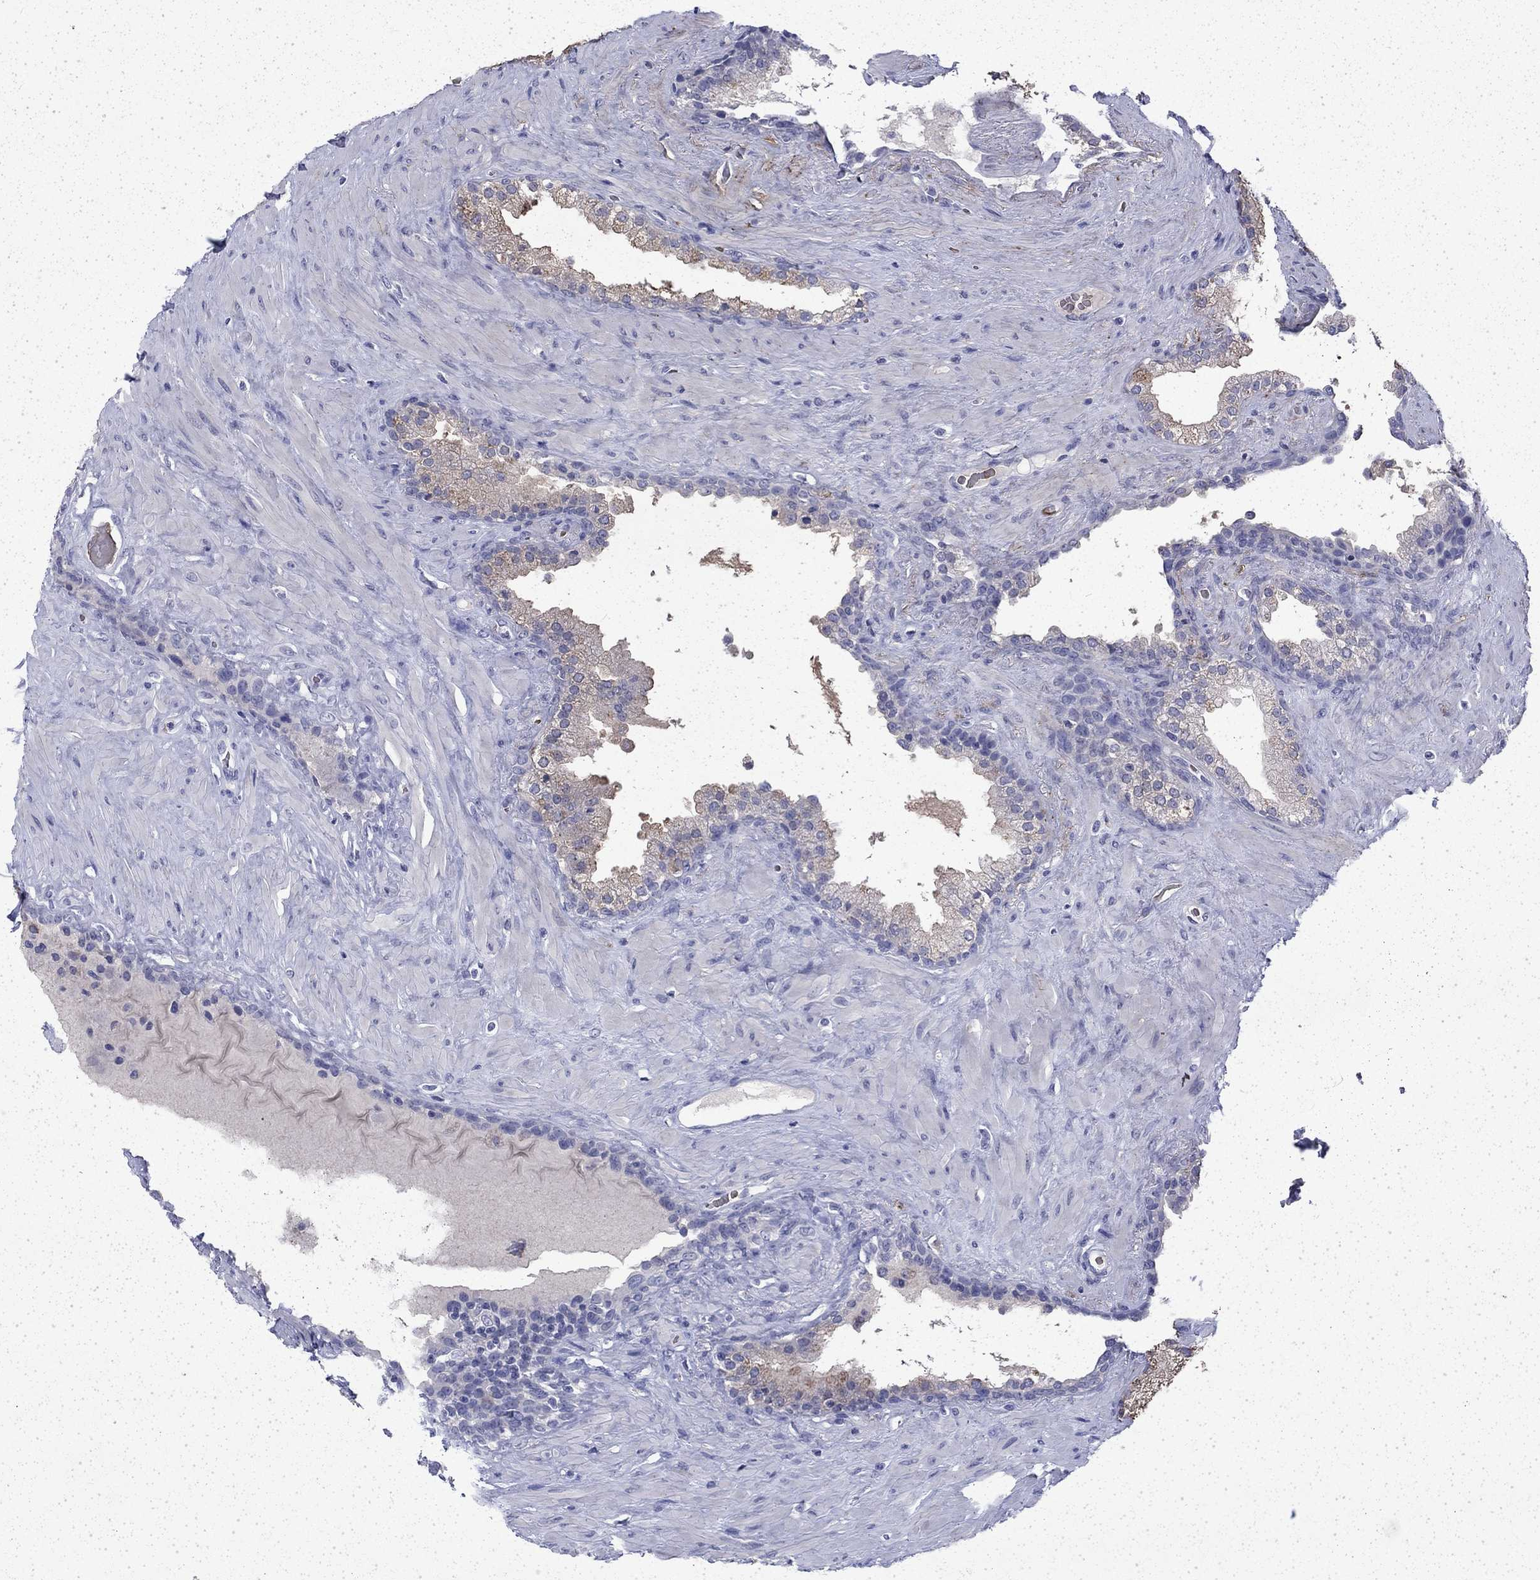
{"staining": {"intensity": "weak", "quantity": "25%-75%", "location": "cytoplasmic/membranous"}, "tissue": "prostate", "cell_type": "Glandular cells", "image_type": "normal", "snomed": [{"axis": "morphology", "description": "Normal tissue, NOS"}, {"axis": "topography", "description": "Prostate"}], "caption": "An IHC photomicrograph of normal tissue is shown. Protein staining in brown highlights weak cytoplasmic/membranous positivity in prostate within glandular cells.", "gene": "ENPP6", "patient": {"sex": "male", "age": 63}}